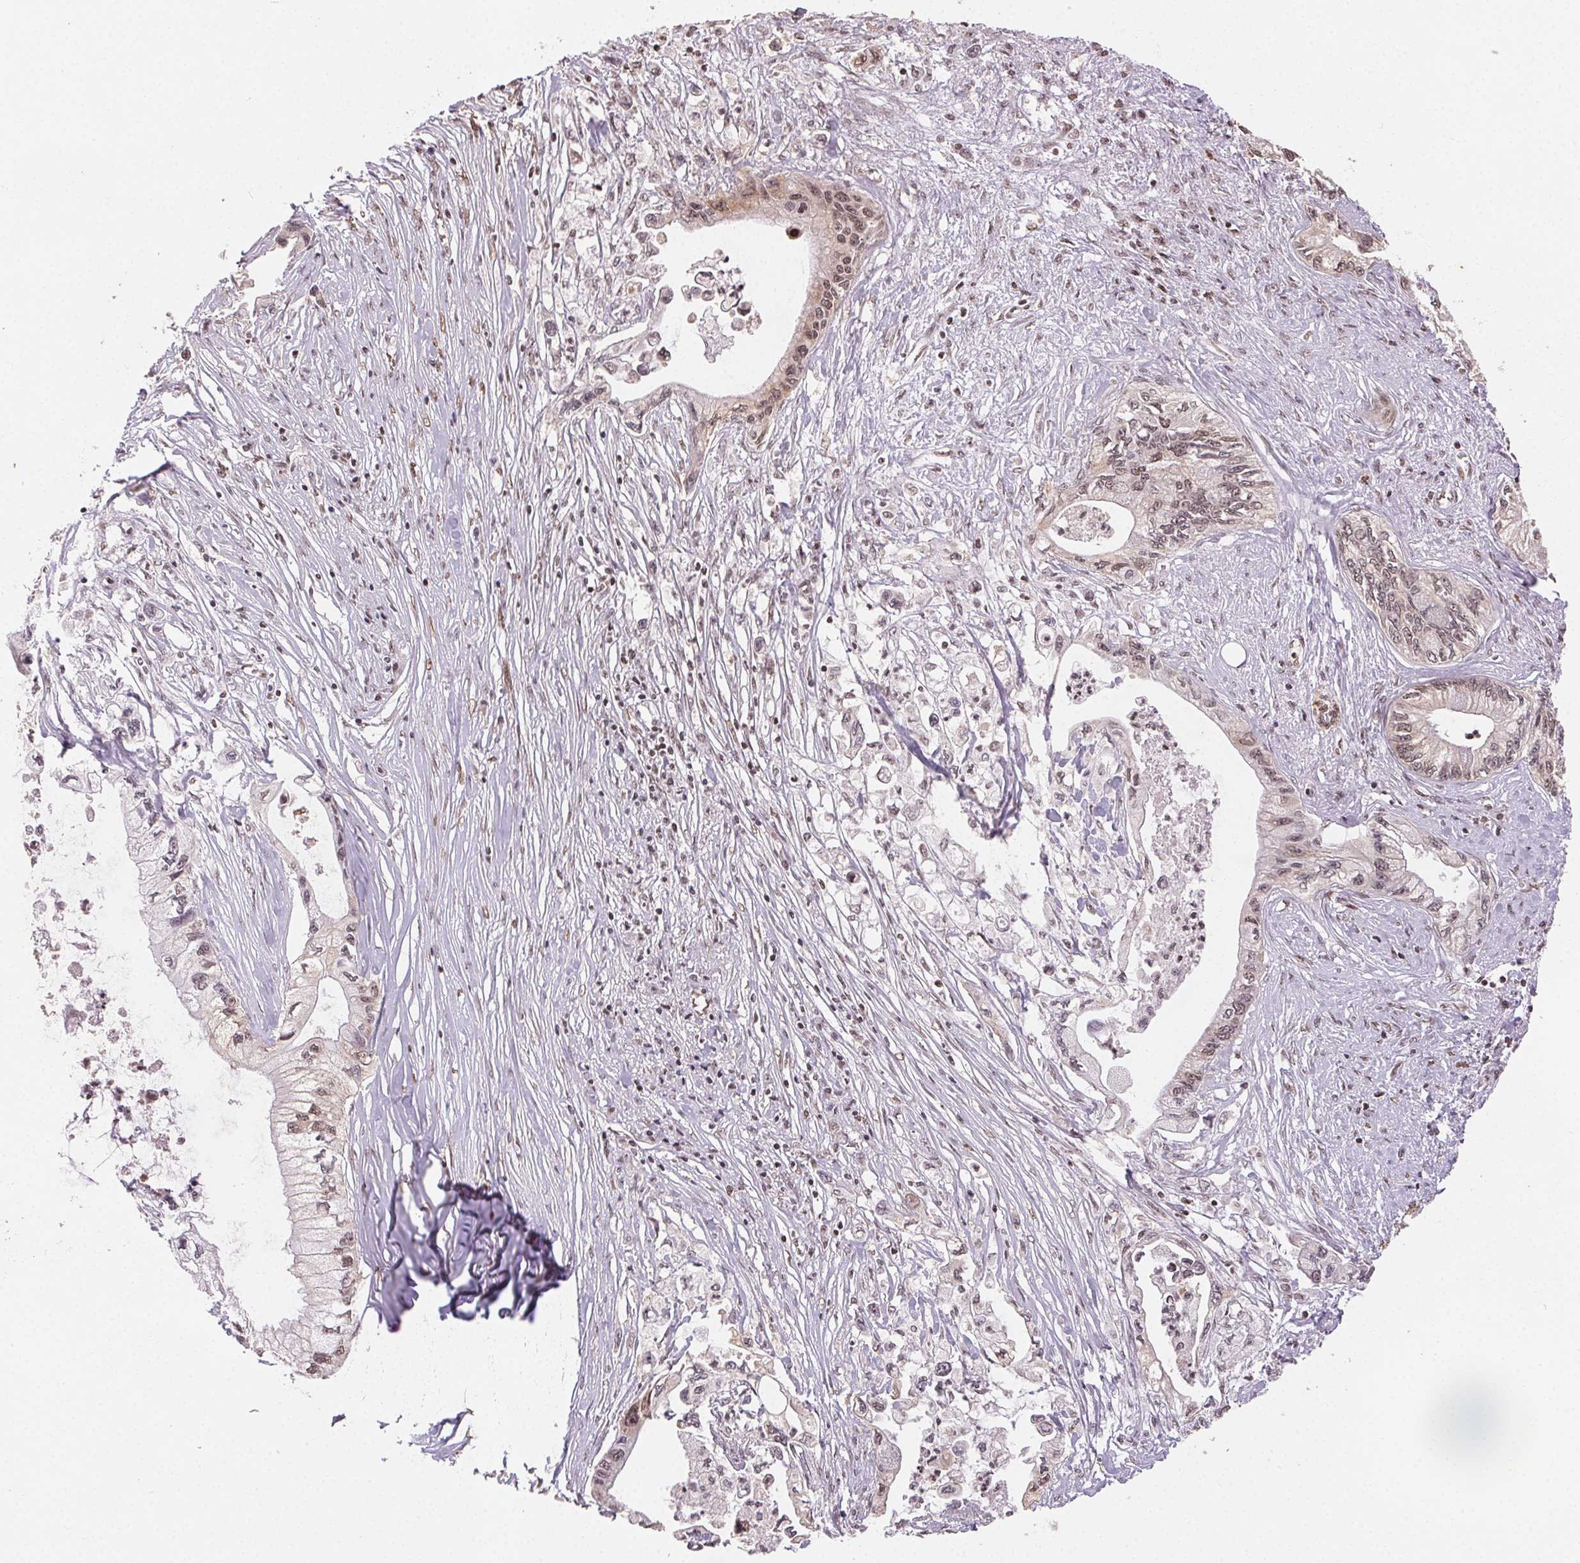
{"staining": {"intensity": "moderate", "quantity": ">75%", "location": "nuclear"}, "tissue": "pancreatic cancer", "cell_type": "Tumor cells", "image_type": "cancer", "snomed": [{"axis": "morphology", "description": "Adenocarcinoma, NOS"}, {"axis": "topography", "description": "Pancreas"}], "caption": "A photomicrograph showing moderate nuclear expression in approximately >75% of tumor cells in pancreatic cancer, as visualized by brown immunohistochemical staining.", "gene": "MAPKAPK2", "patient": {"sex": "male", "age": 61}}